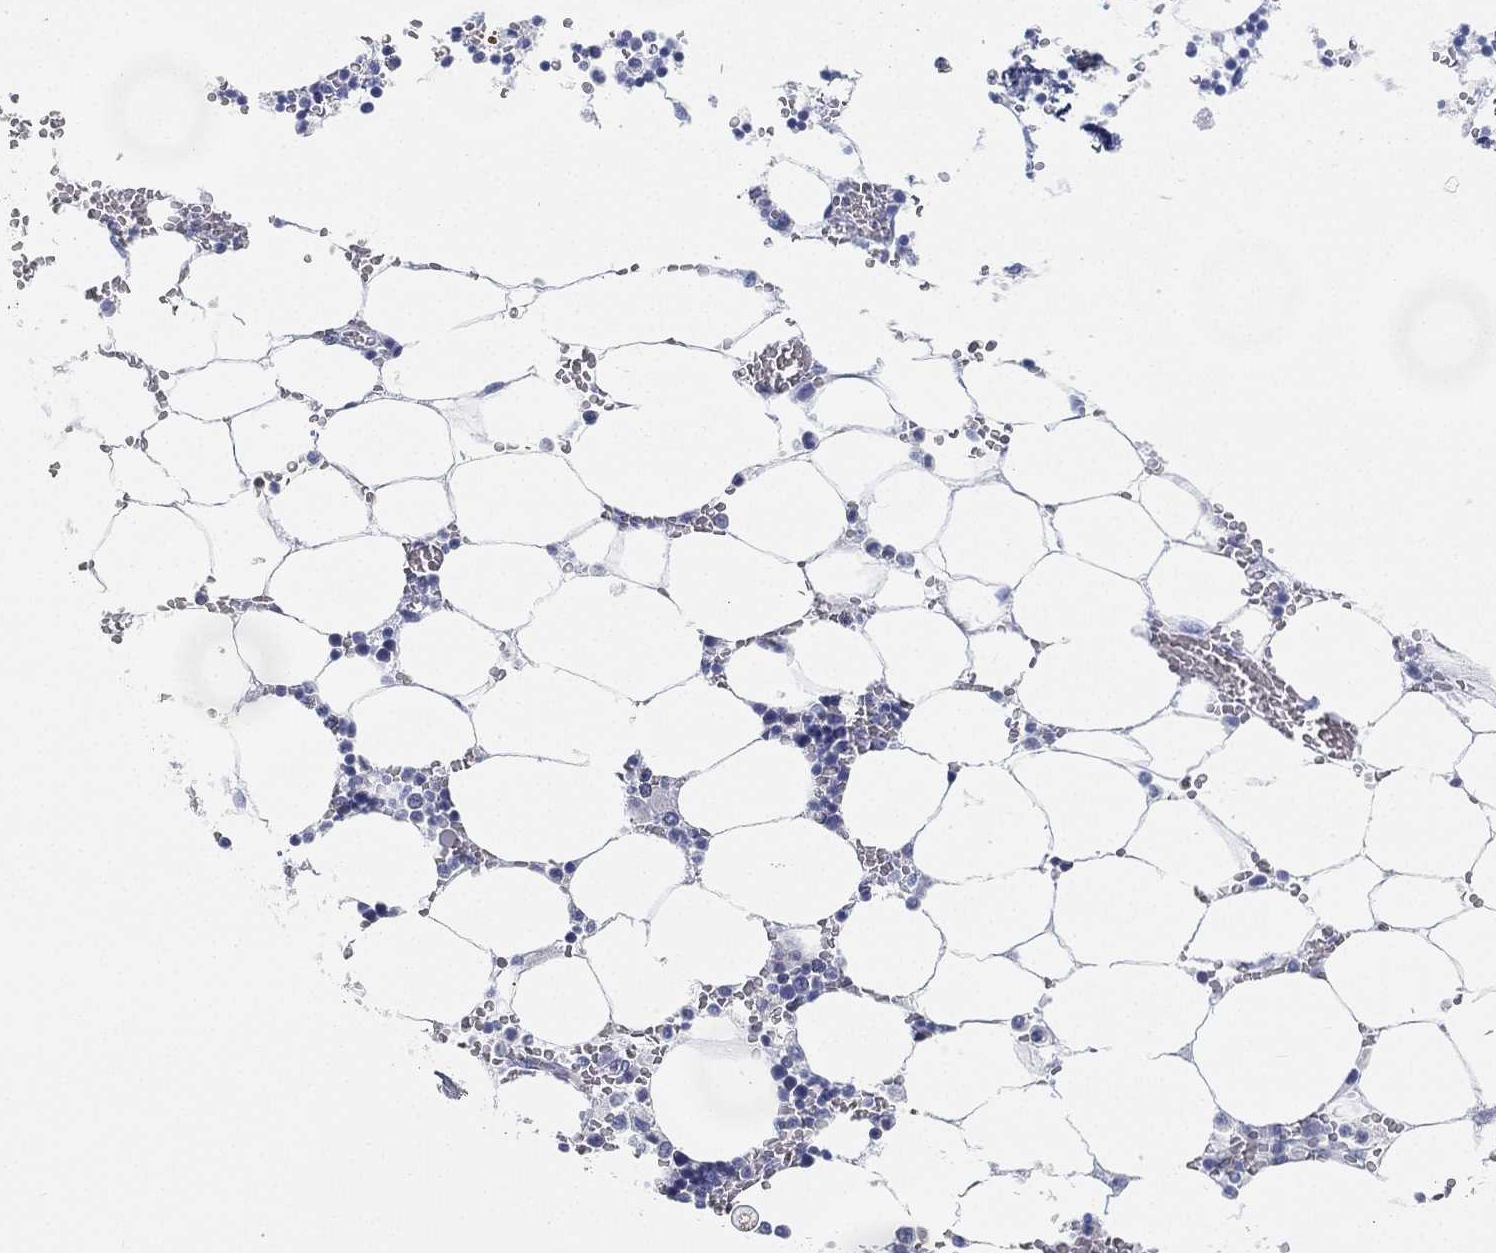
{"staining": {"intensity": "negative", "quantity": "none", "location": "none"}, "tissue": "bone marrow", "cell_type": "Hematopoietic cells", "image_type": "normal", "snomed": [{"axis": "morphology", "description": "Normal tissue, NOS"}, {"axis": "topography", "description": "Bone marrow"}], "caption": "Immunohistochemistry micrograph of unremarkable bone marrow: human bone marrow stained with DAB (3,3'-diaminobenzidine) displays no significant protein staining in hematopoietic cells.", "gene": "GPR61", "patient": {"sex": "female", "age": 64}}